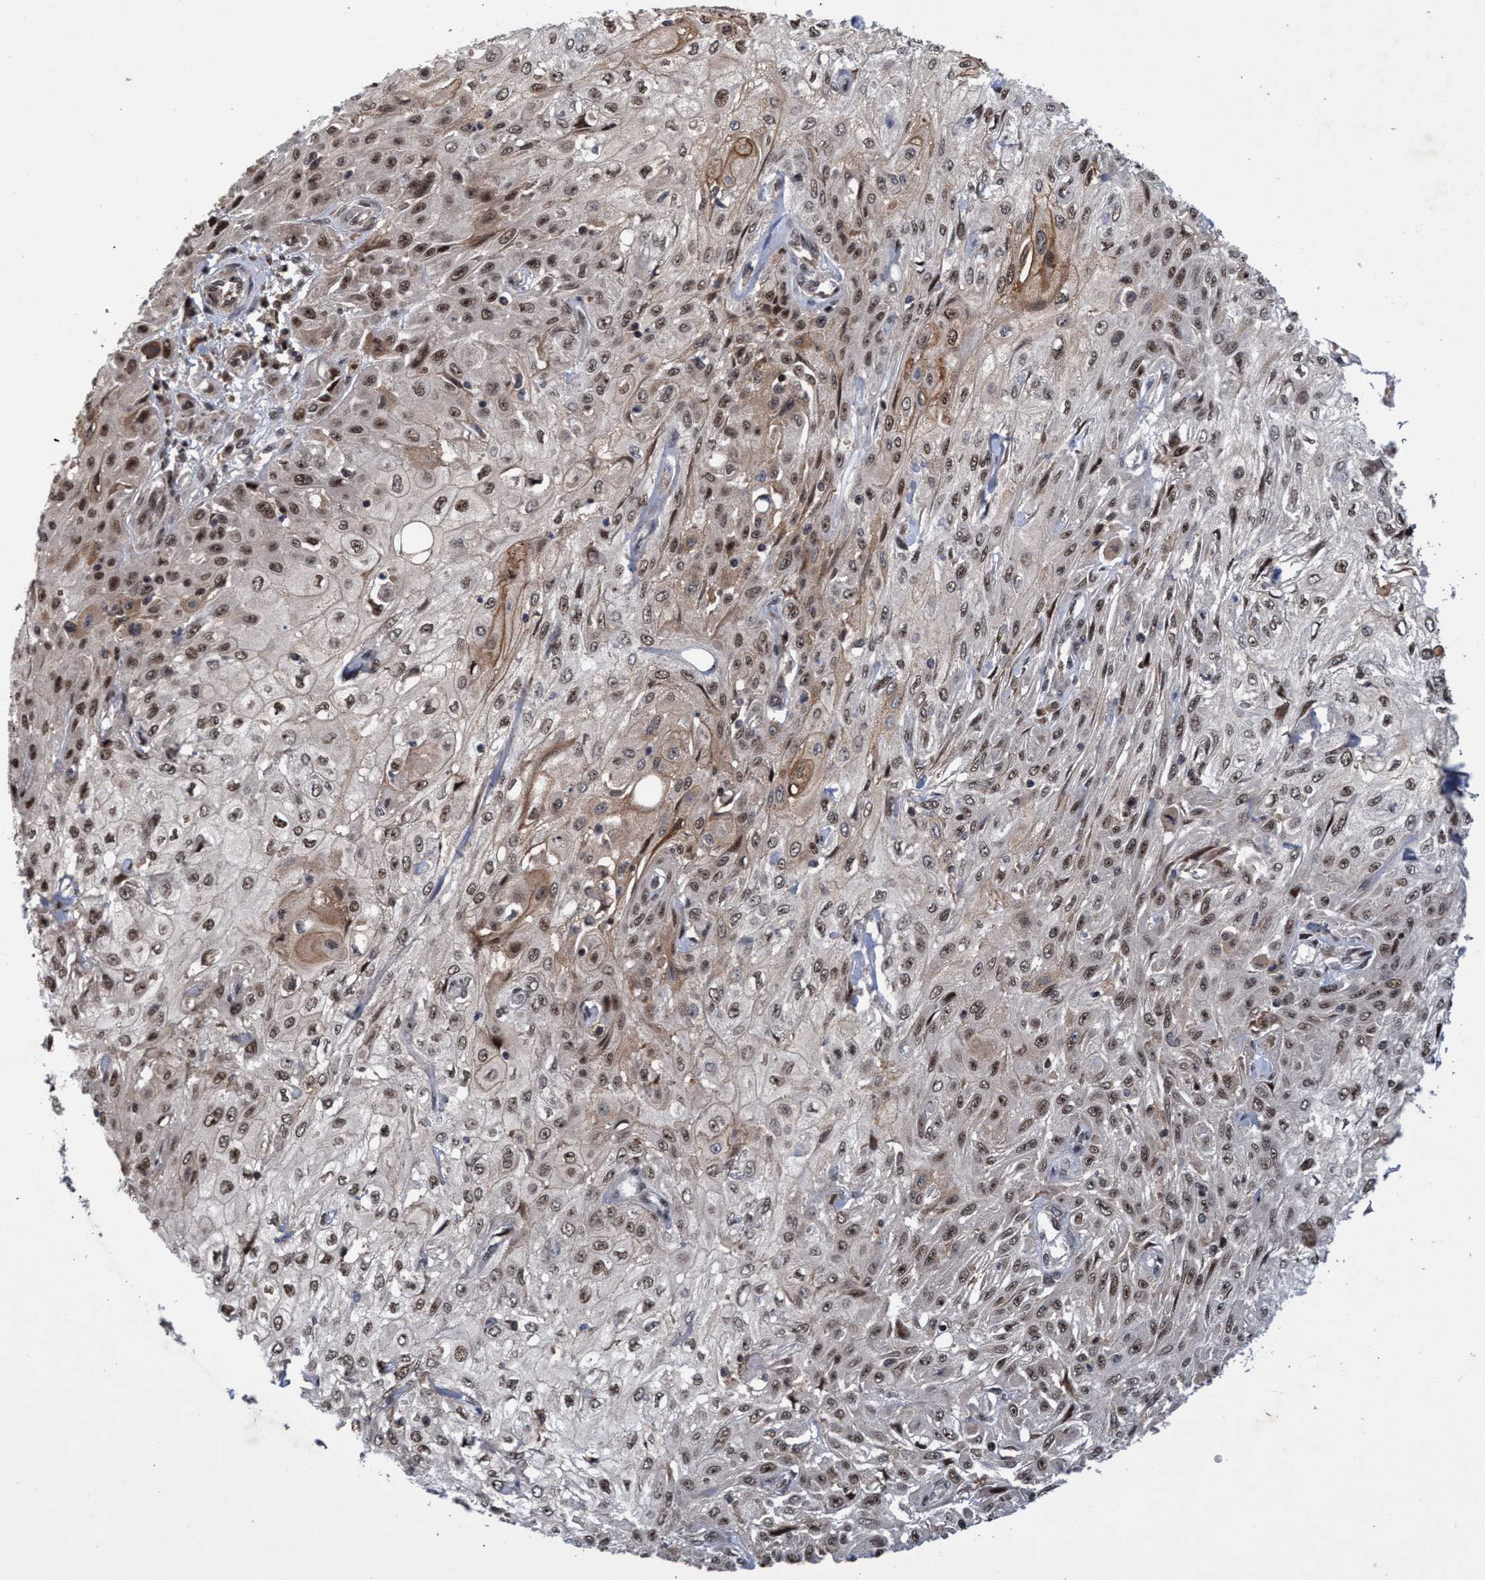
{"staining": {"intensity": "weak", "quantity": ">75%", "location": "nuclear"}, "tissue": "skin cancer", "cell_type": "Tumor cells", "image_type": "cancer", "snomed": [{"axis": "morphology", "description": "Squamous cell carcinoma, NOS"}, {"axis": "morphology", "description": "Squamous cell carcinoma, metastatic, NOS"}, {"axis": "topography", "description": "Skin"}, {"axis": "topography", "description": "Lymph node"}], "caption": "Skin metastatic squamous cell carcinoma stained for a protein displays weak nuclear positivity in tumor cells.", "gene": "GTF2F1", "patient": {"sex": "male", "age": 75}}